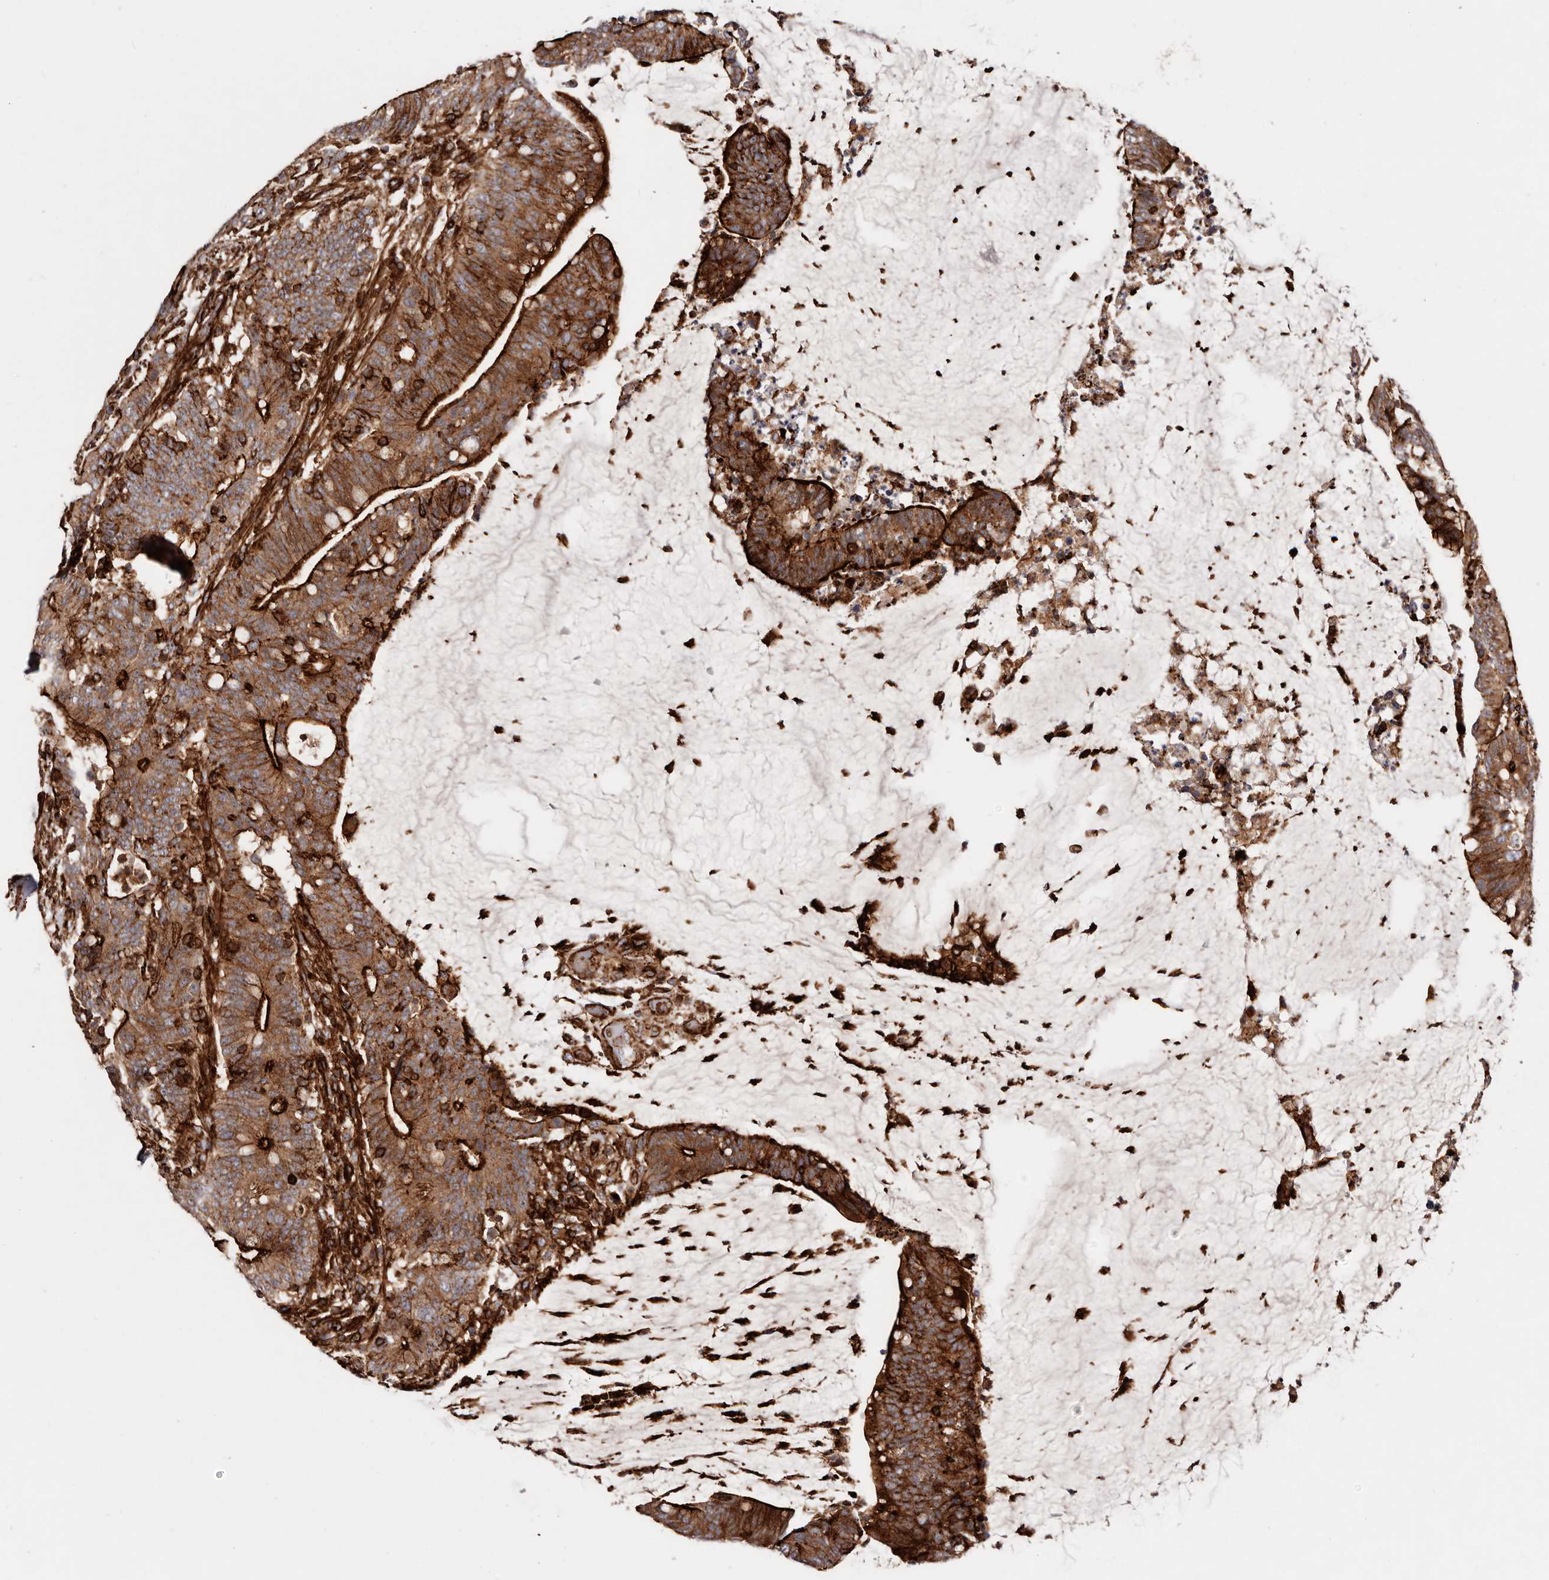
{"staining": {"intensity": "strong", "quantity": ">75%", "location": "cytoplasmic/membranous"}, "tissue": "colorectal cancer", "cell_type": "Tumor cells", "image_type": "cancer", "snomed": [{"axis": "morphology", "description": "Adenocarcinoma, NOS"}, {"axis": "topography", "description": "Colon"}], "caption": "Protein analysis of colorectal cancer tissue demonstrates strong cytoplasmic/membranous positivity in about >75% of tumor cells.", "gene": "PTPN22", "patient": {"sex": "female", "age": 66}}